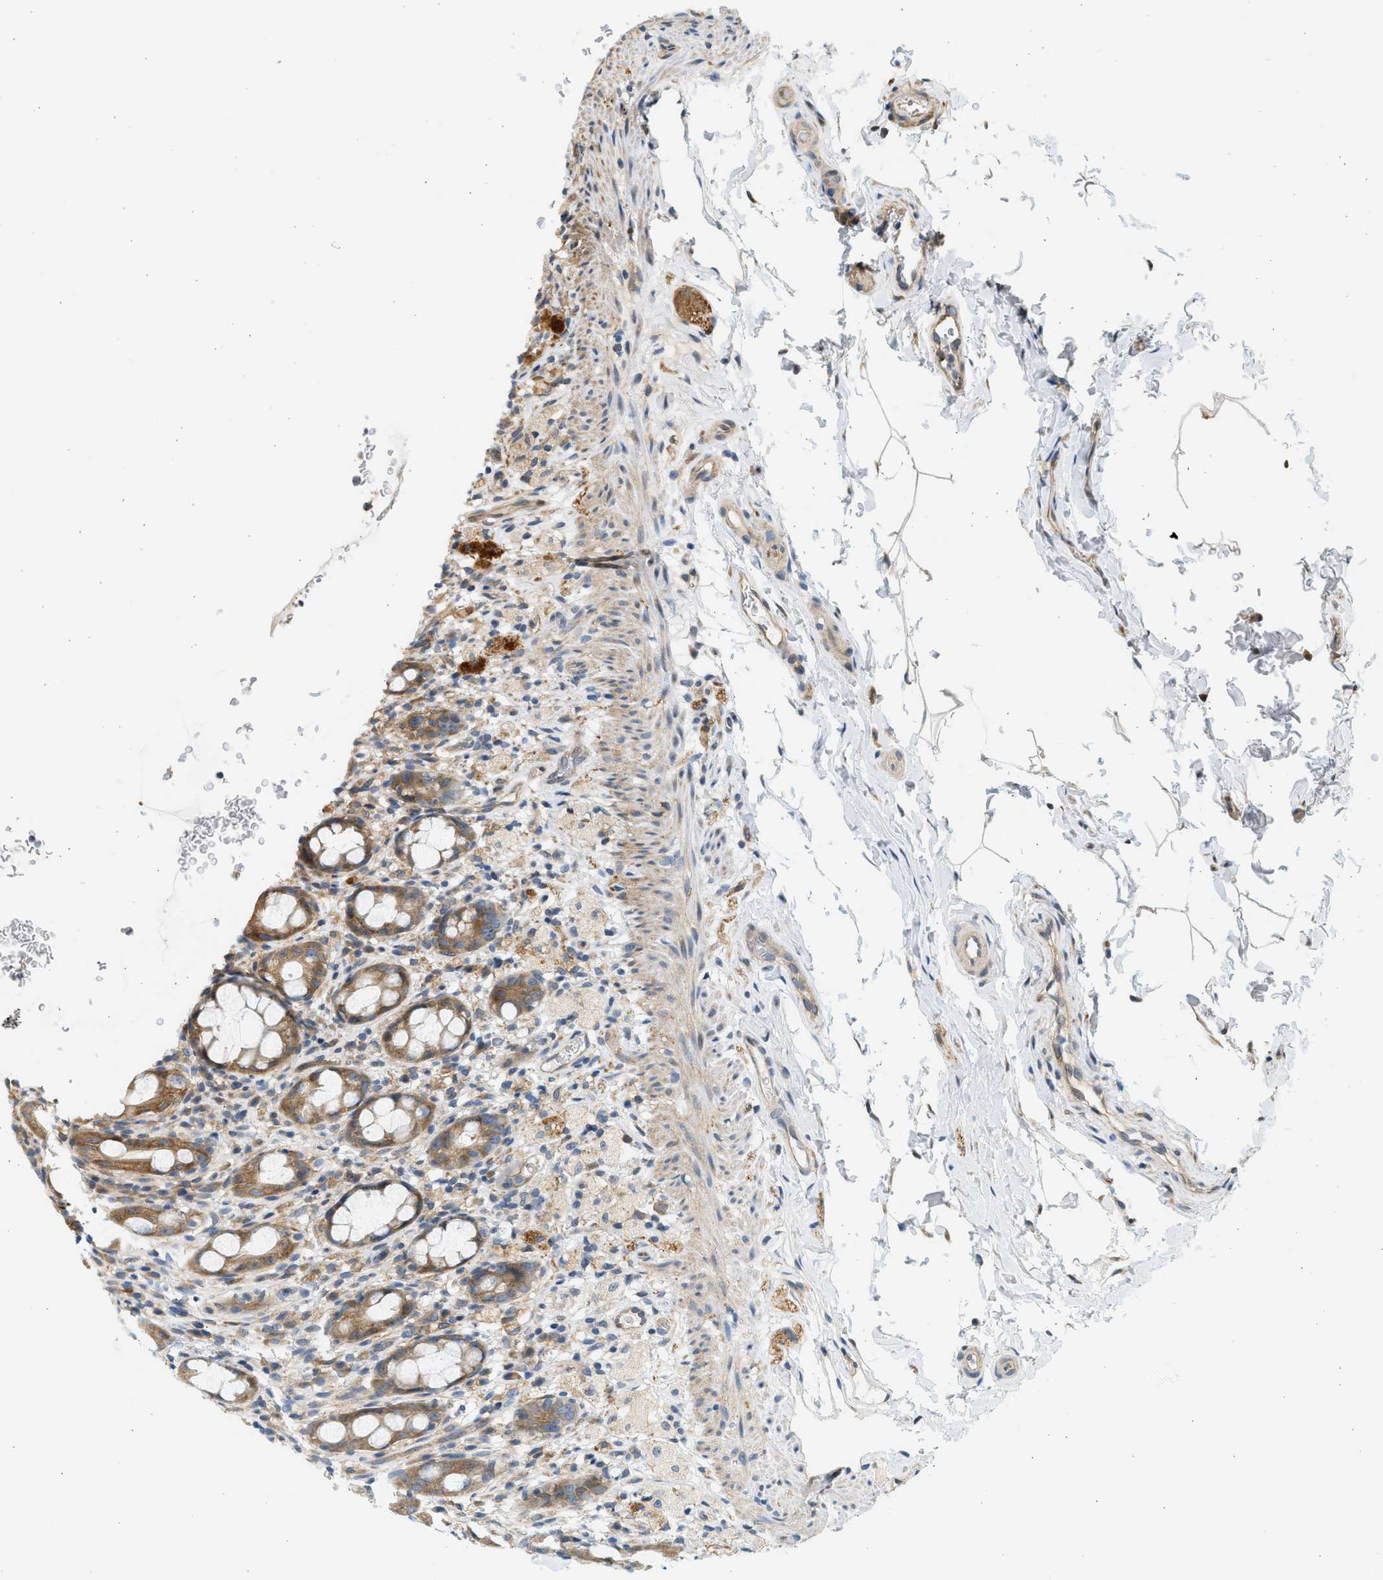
{"staining": {"intensity": "moderate", "quantity": "25%-75%", "location": "cytoplasmic/membranous"}, "tissue": "rectum", "cell_type": "Glandular cells", "image_type": "normal", "snomed": [{"axis": "morphology", "description": "Normal tissue, NOS"}, {"axis": "topography", "description": "Rectum"}], "caption": "IHC image of unremarkable rectum stained for a protein (brown), which exhibits medium levels of moderate cytoplasmic/membranous positivity in about 25%-75% of glandular cells.", "gene": "KDELR2", "patient": {"sex": "male", "age": 44}}